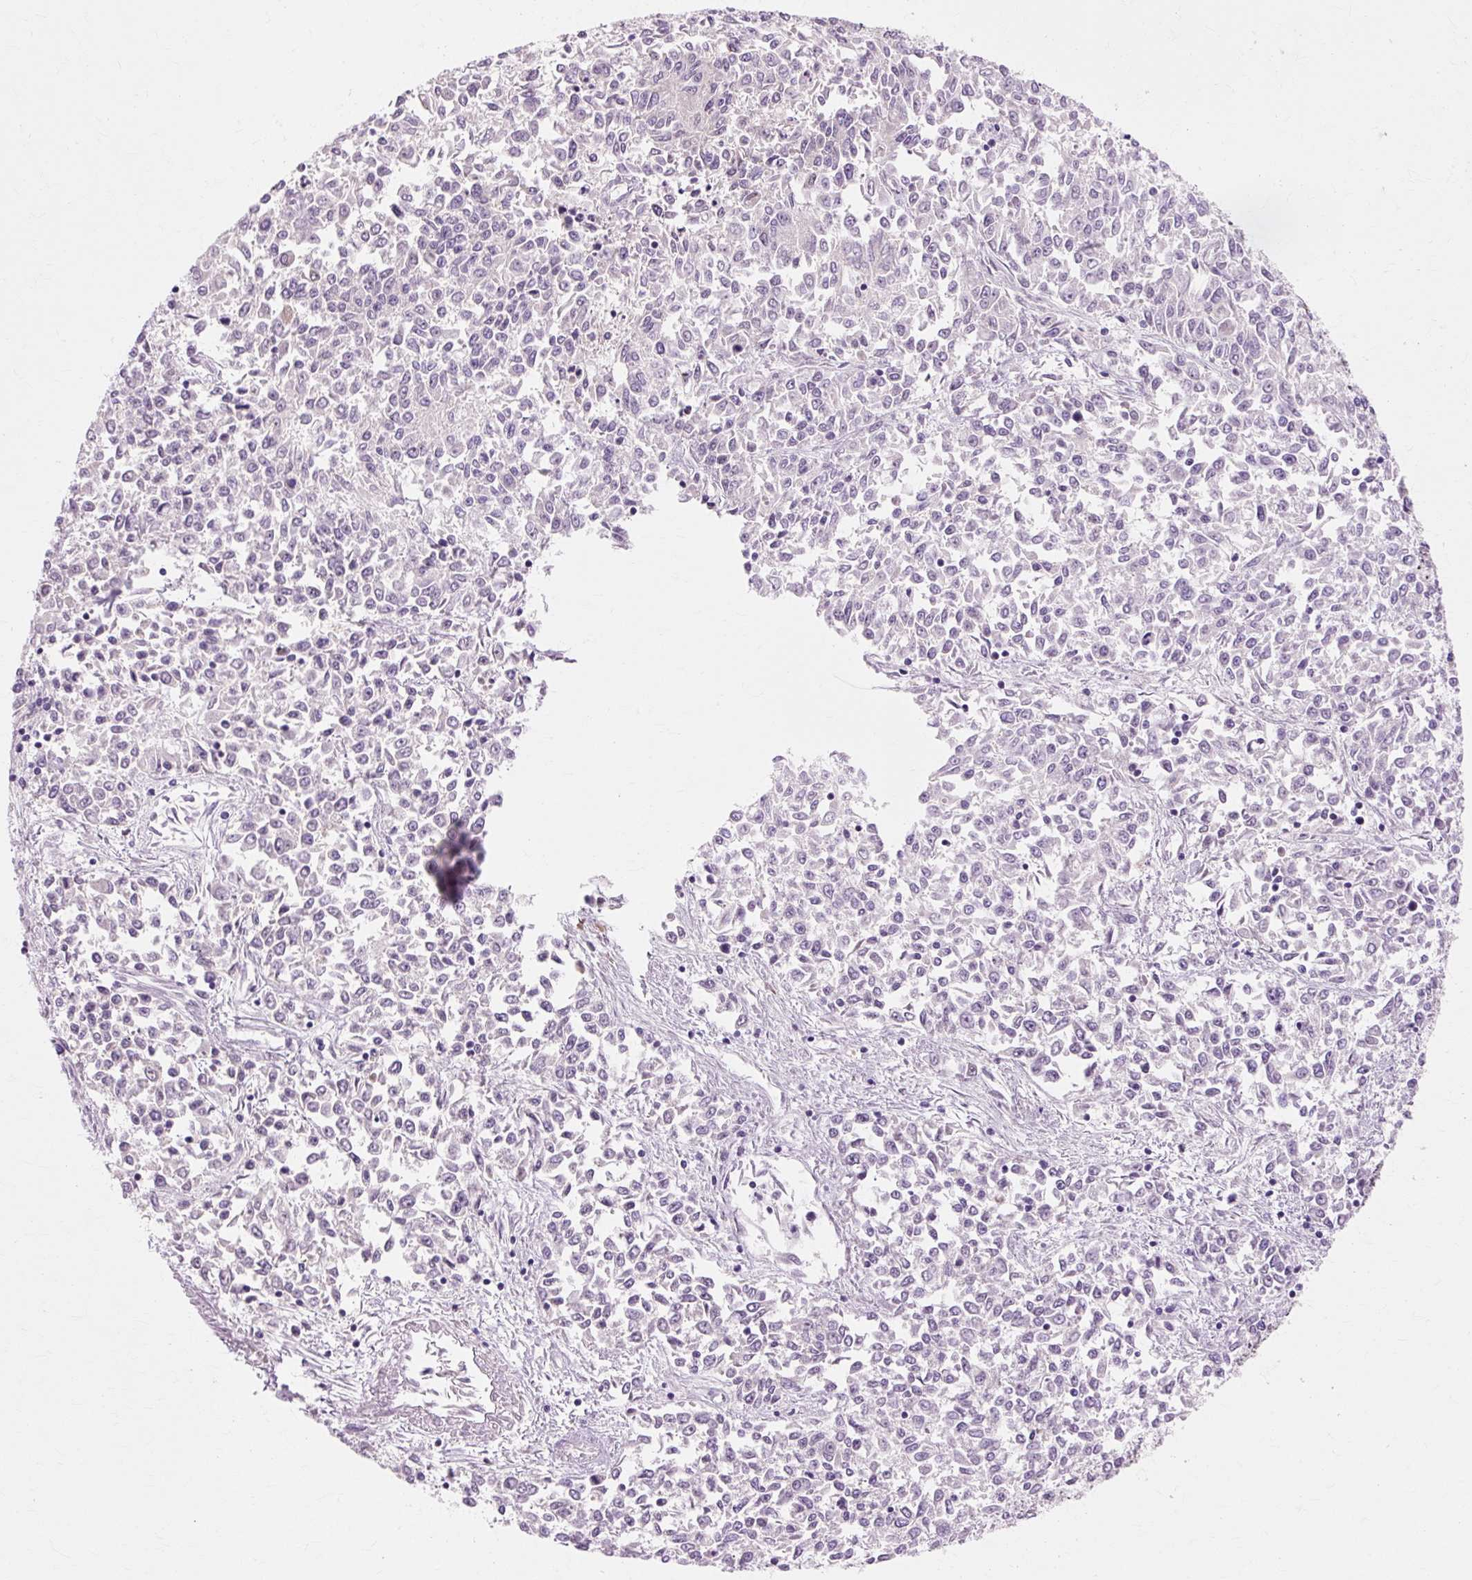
{"staining": {"intensity": "moderate", "quantity": "25%-75%", "location": "nuclear"}, "tissue": "endometrial cancer", "cell_type": "Tumor cells", "image_type": "cancer", "snomed": [{"axis": "morphology", "description": "Adenocarcinoma, NOS"}, {"axis": "topography", "description": "Endometrium"}], "caption": "Immunohistochemistry (IHC) staining of adenocarcinoma (endometrial), which shows medium levels of moderate nuclear positivity in about 25%-75% of tumor cells indicating moderate nuclear protein expression. The staining was performed using DAB (brown) for protein detection and nuclei were counterstained in hematoxylin (blue).", "gene": "MACROD2", "patient": {"sex": "female", "age": 50}}